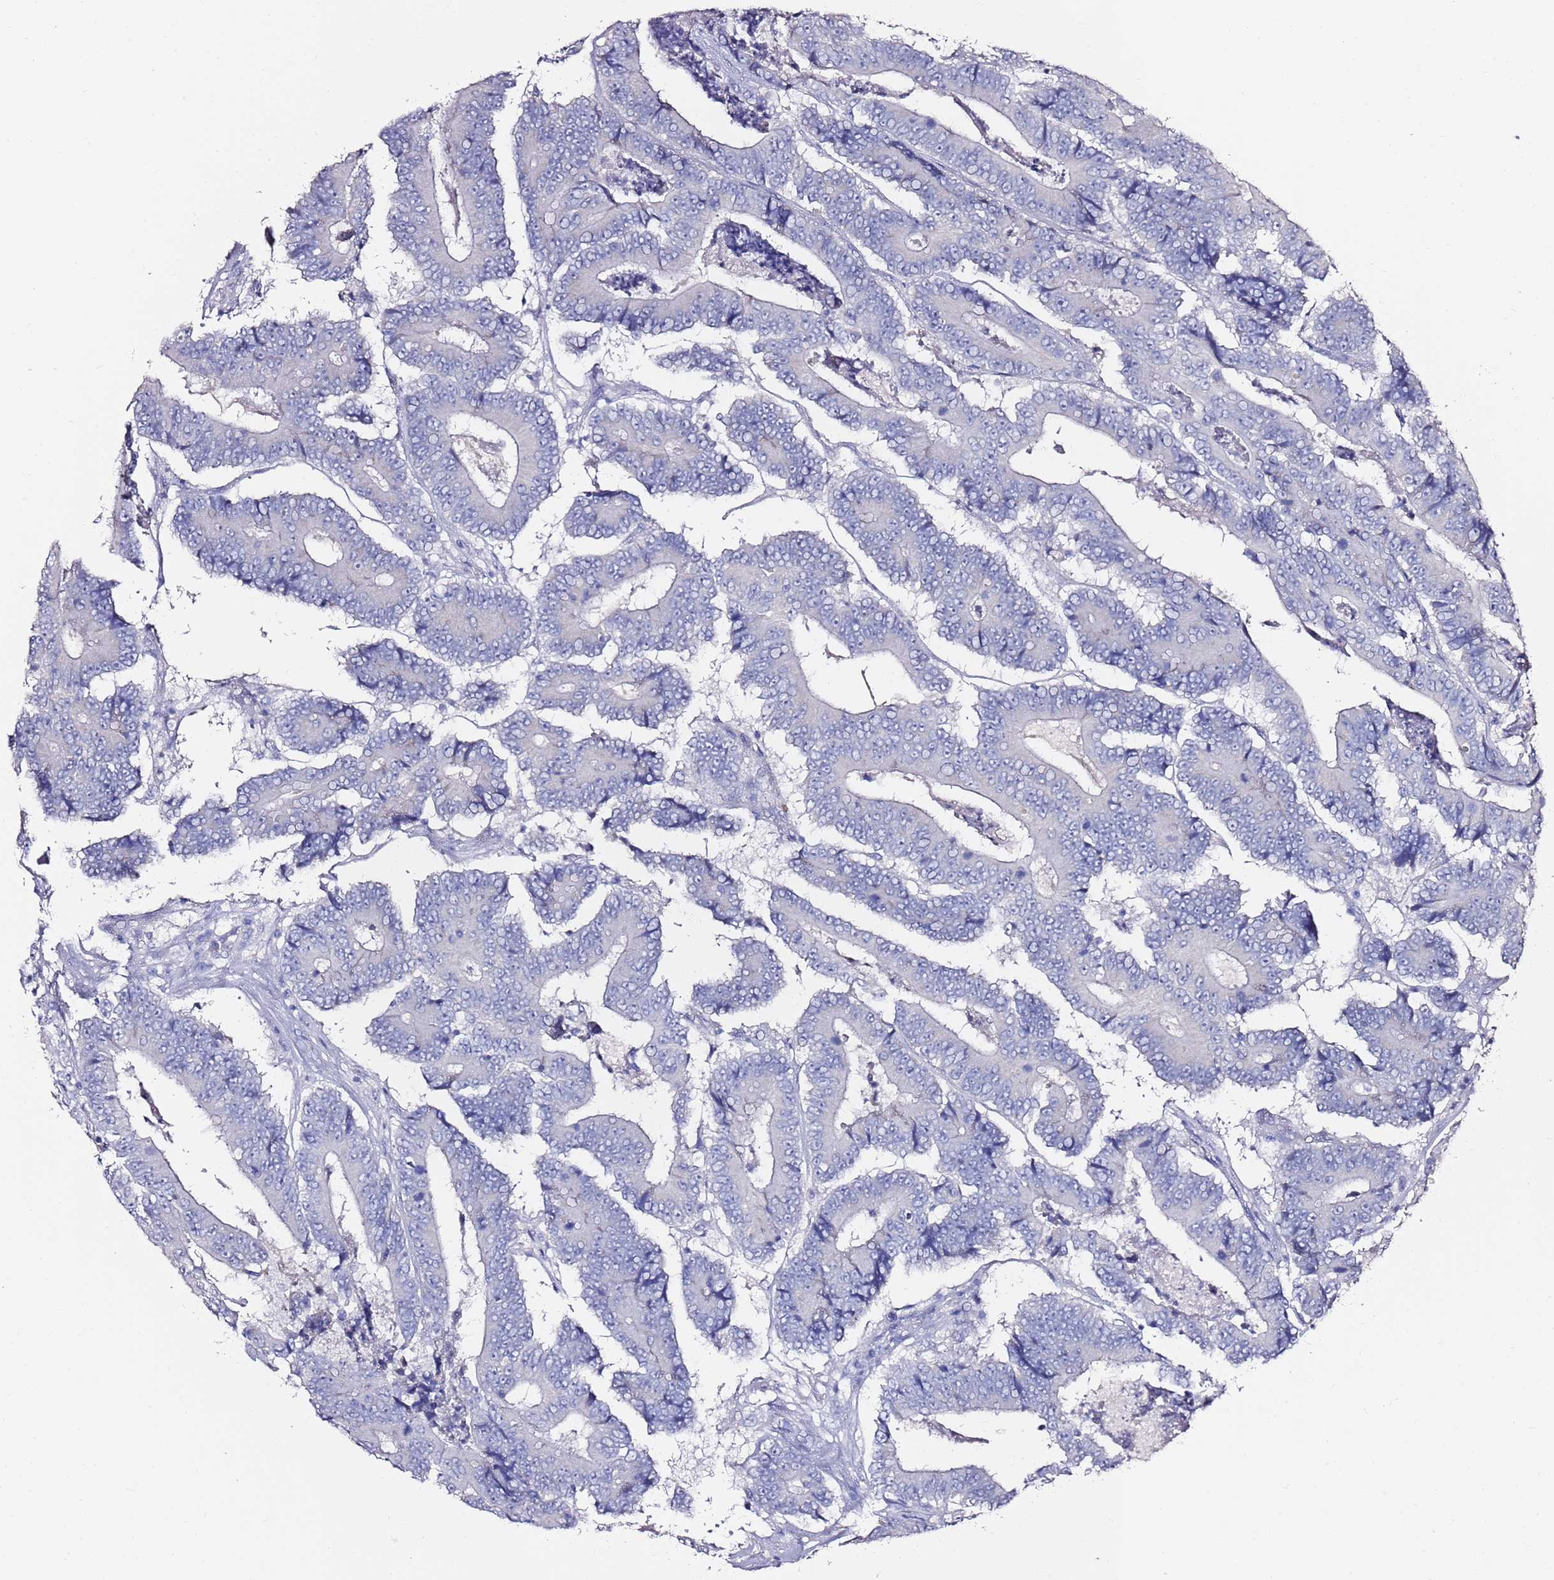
{"staining": {"intensity": "negative", "quantity": "none", "location": "none"}, "tissue": "colorectal cancer", "cell_type": "Tumor cells", "image_type": "cancer", "snomed": [{"axis": "morphology", "description": "Adenocarcinoma, NOS"}, {"axis": "topography", "description": "Colon"}], "caption": "There is no significant positivity in tumor cells of colorectal adenocarcinoma.", "gene": "MYBPC3", "patient": {"sex": "male", "age": 83}}